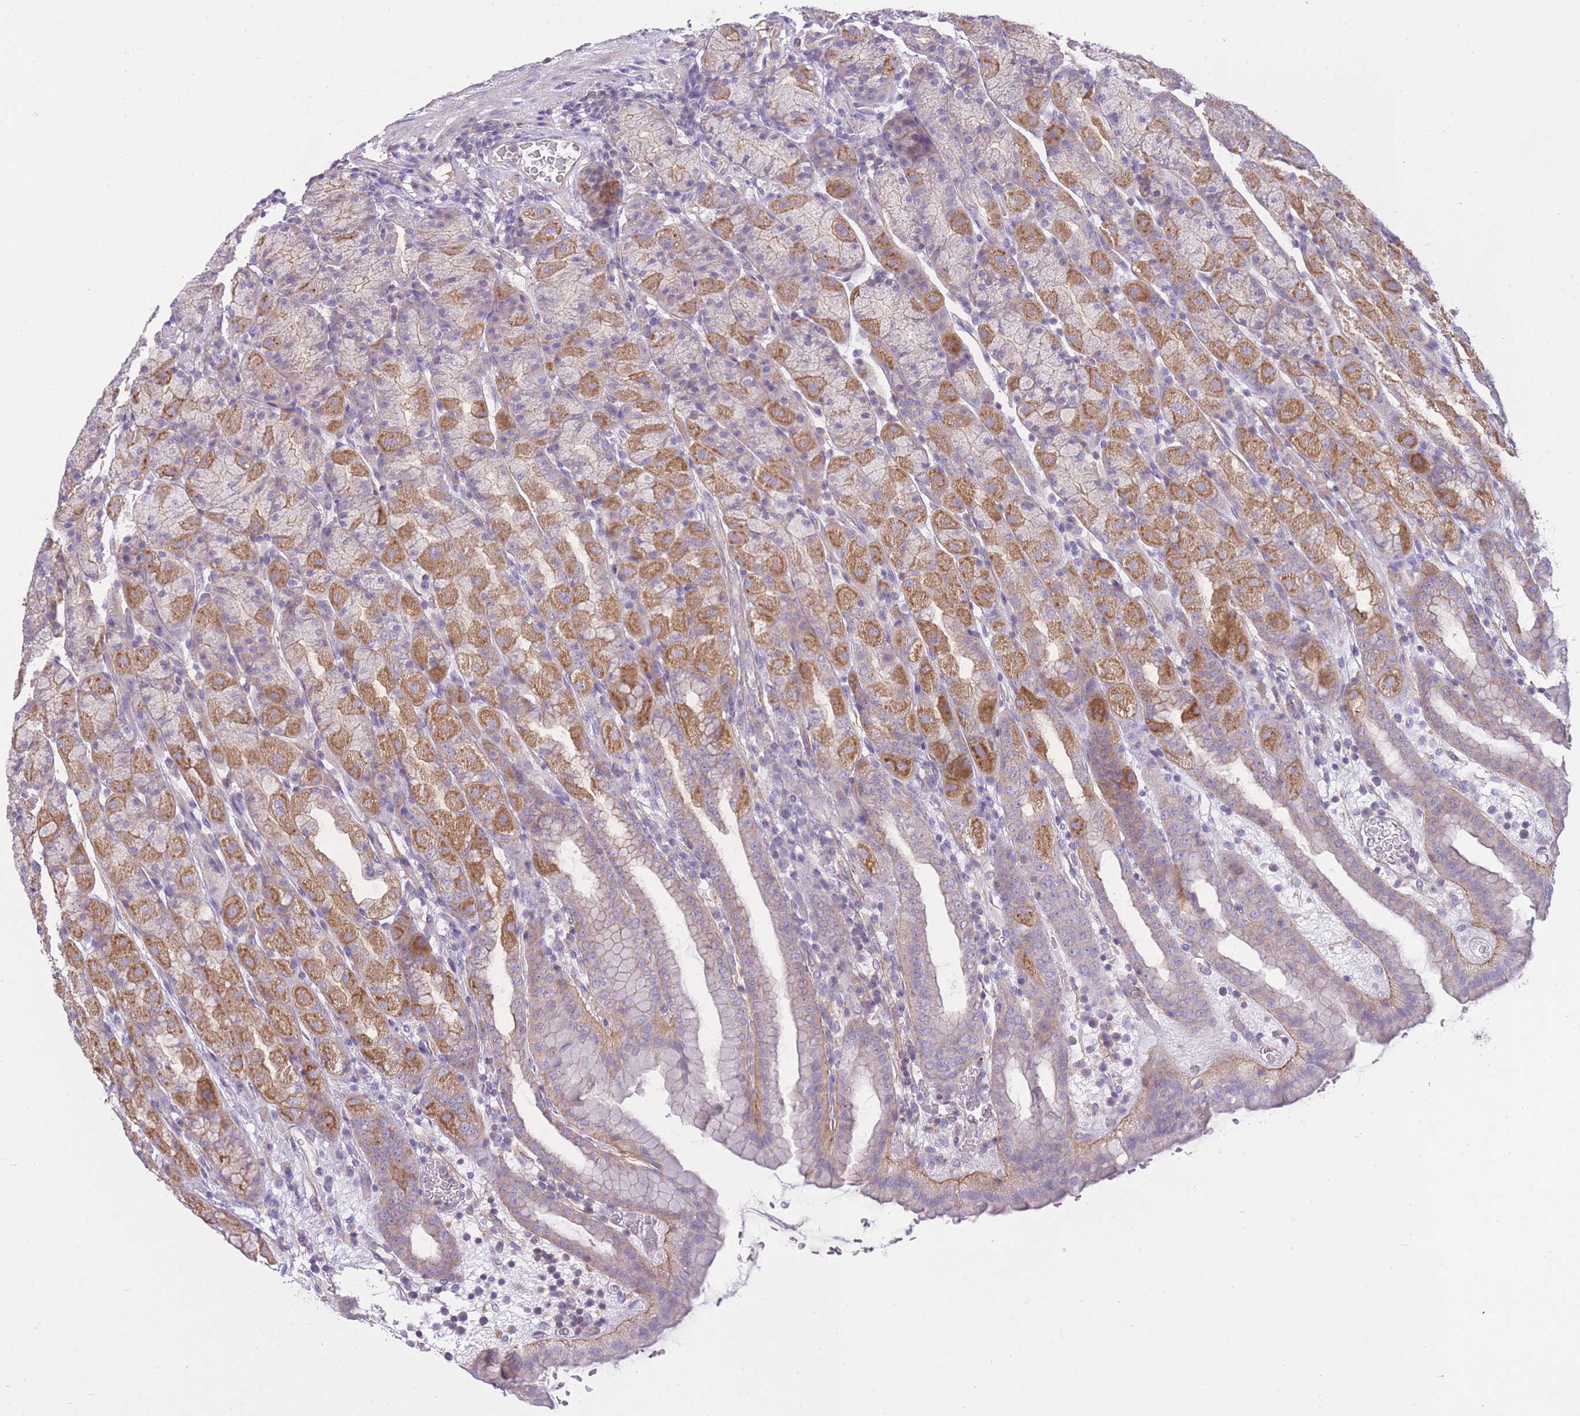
{"staining": {"intensity": "moderate", "quantity": "25%-75%", "location": "cytoplasmic/membranous"}, "tissue": "stomach", "cell_type": "Glandular cells", "image_type": "normal", "snomed": [{"axis": "morphology", "description": "Normal tissue, NOS"}, {"axis": "topography", "description": "Stomach, upper"}], "caption": "About 25%-75% of glandular cells in normal stomach demonstrate moderate cytoplasmic/membranous protein expression as visualized by brown immunohistochemical staining.", "gene": "PDHA1", "patient": {"sex": "male", "age": 68}}